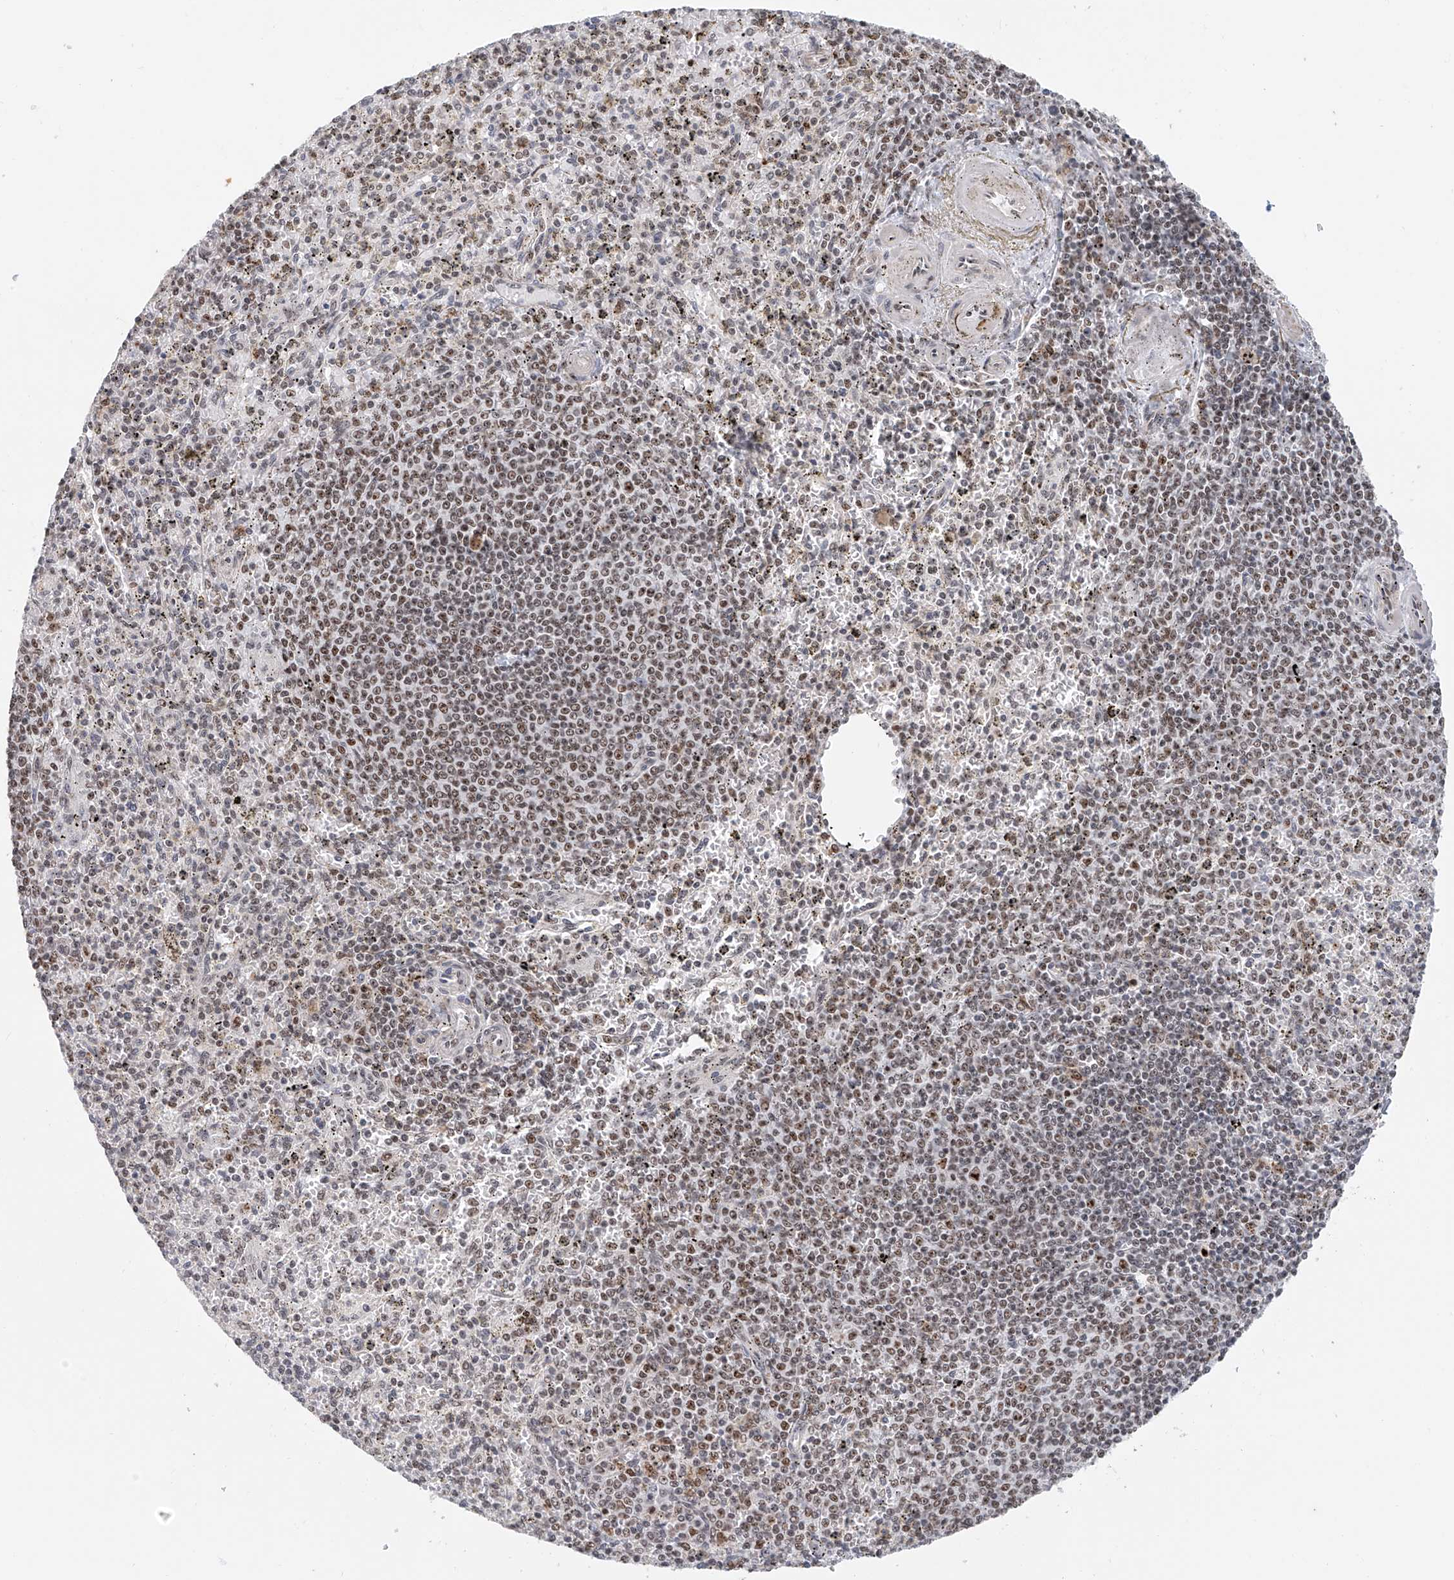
{"staining": {"intensity": "moderate", "quantity": ">75%", "location": "nuclear"}, "tissue": "spleen", "cell_type": "Cells in red pulp", "image_type": "normal", "snomed": [{"axis": "morphology", "description": "Normal tissue, NOS"}, {"axis": "topography", "description": "Spleen"}], "caption": "A brown stain highlights moderate nuclear expression of a protein in cells in red pulp of unremarkable human spleen. (Stains: DAB (3,3'-diaminobenzidine) in brown, nuclei in blue, Microscopy: brightfield microscopy at high magnification).", "gene": "PRUNE2", "patient": {"sex": "male", "age": 72}}